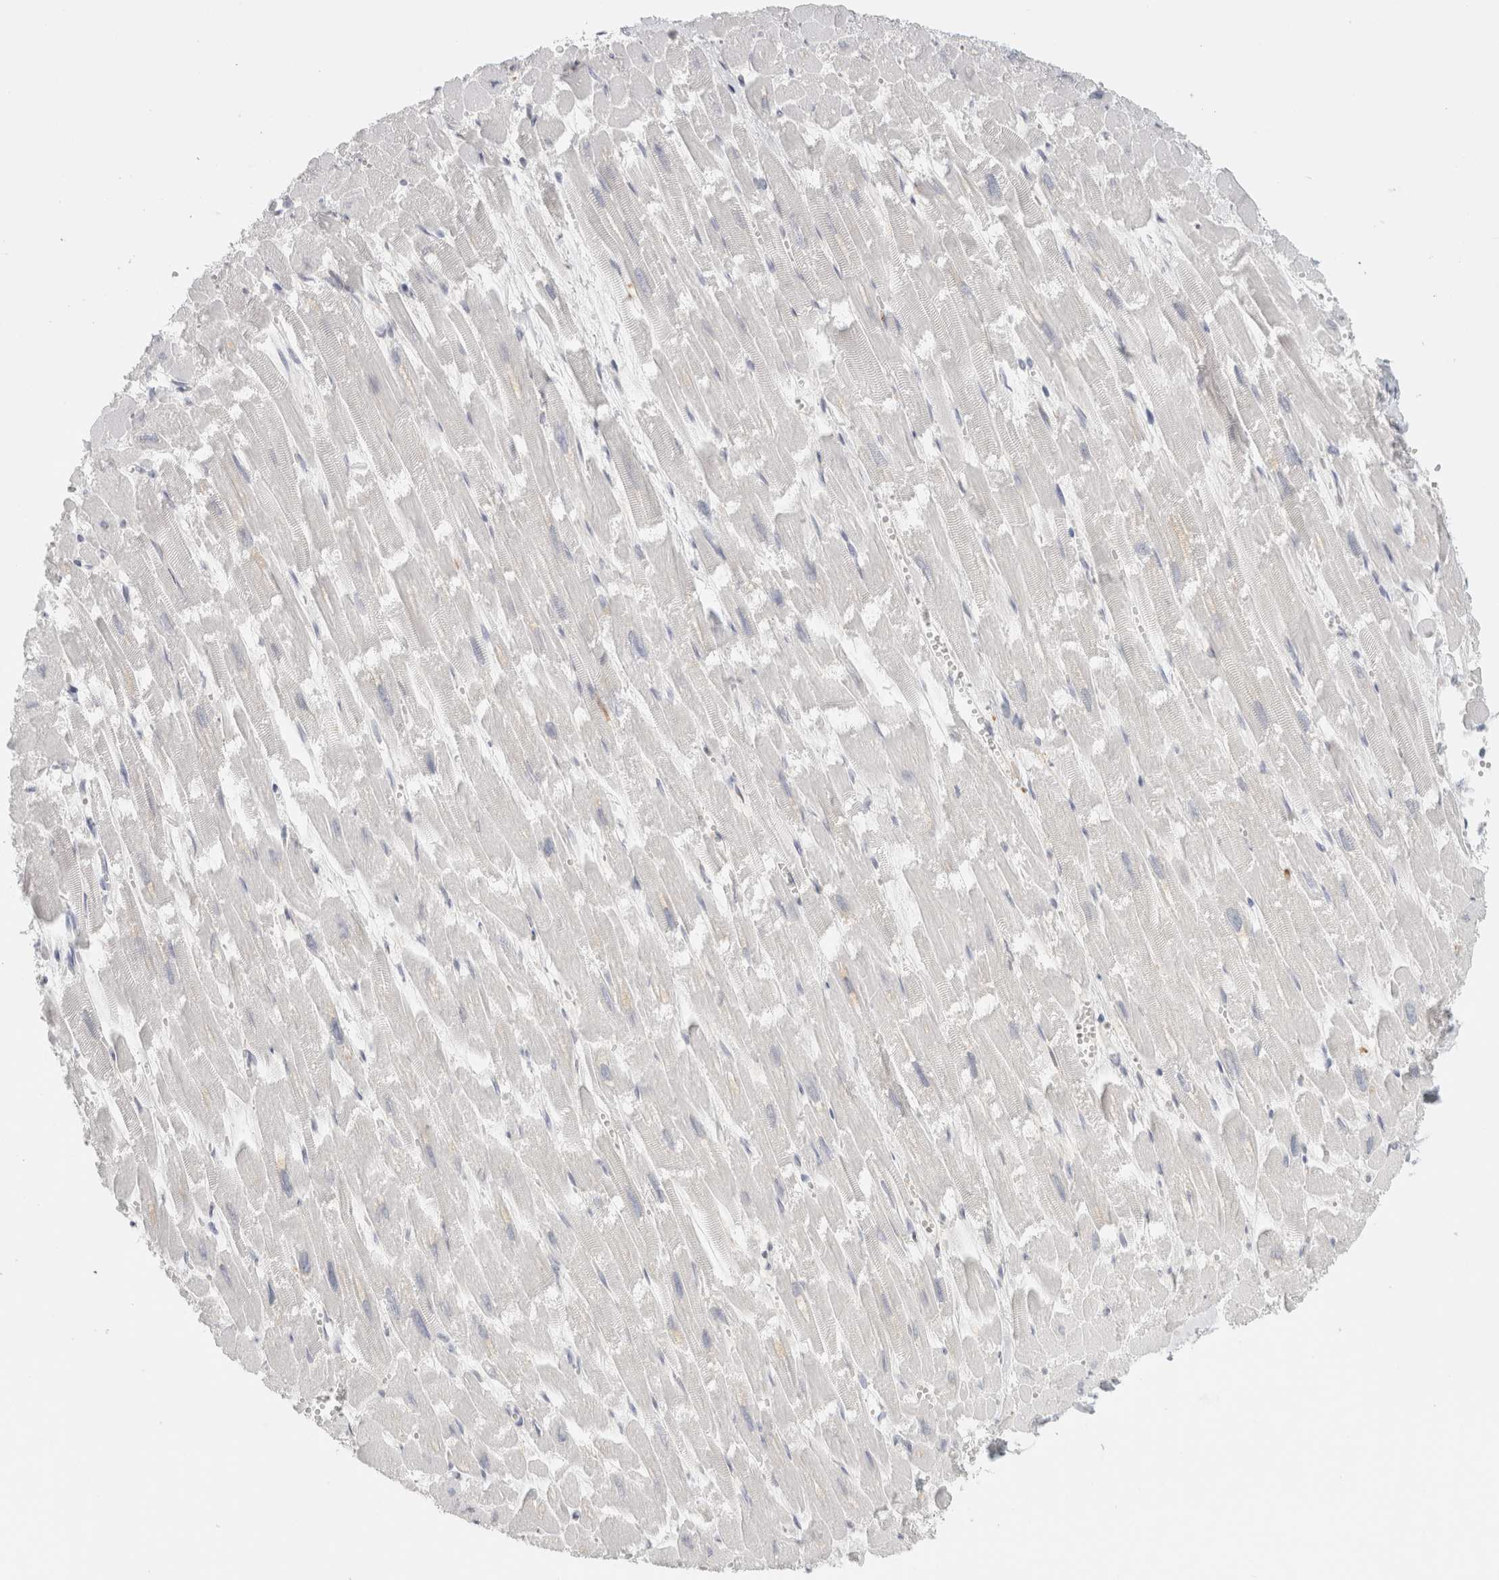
{"staining": {"intensity": "negative", "quantity": "none", "location": "none"}, "tissue": "heart muscle", "cell_type": "Cardiomyocytes", "image_type": "normal", "snomed": [{"axis": "morphology", "description": "Normal tissue, NOS"}, {"axis": "topography", "description": "Heart"}], "caption": "Immunohistochemical staining of benign heart muscle exhibits no significant staining in cardiomyocytes. Brightfield microscopy of immunohistochemistry (IHC) stained with DAB (3,3'-diaminobenzidine) (brown) and hematoxylin (blue), captured at high magnification.", "gene": "P2RY2", "patient": {"sex": "male", "age": 54}}